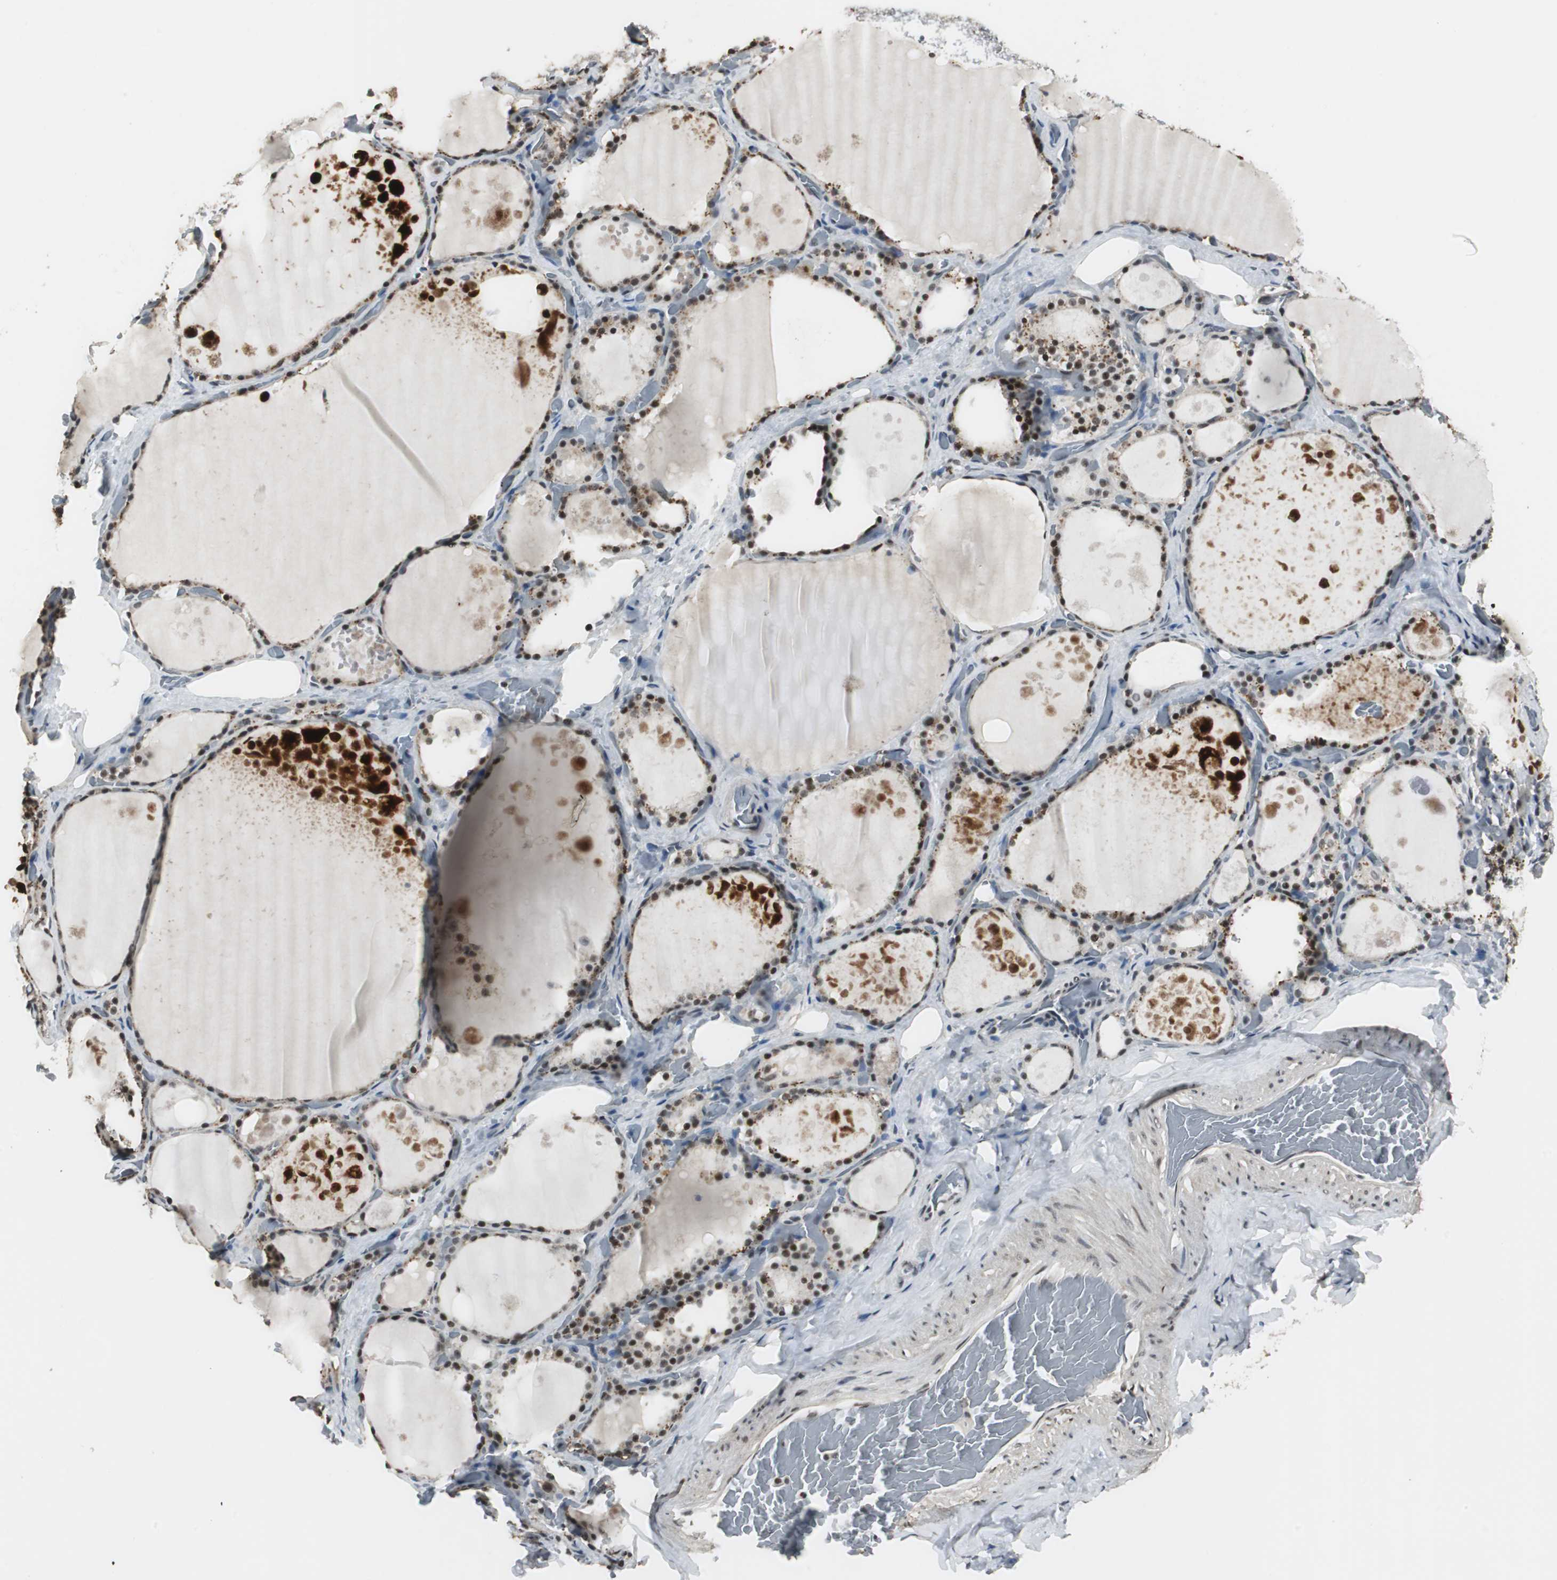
{"staining": {"intensity": "moderate", "quantity": ">75%", "location": "nuclear"}, "tissue": "thyroid gland", "cell_type": "Glandular cells", "image_type": "normal", "snomed": [{"axis": "morphology", "description": "Normal tissue, NOS"}, {"axis": "topography", "description": "Thyroid gland"}], "caption": "Glandular cells demonstrate moderate nuclear positivity in approximately >75% of cells in unremarkable thyroid gland.", "gene": "MKX", "patient": {"sex": "male", "age": 61}}